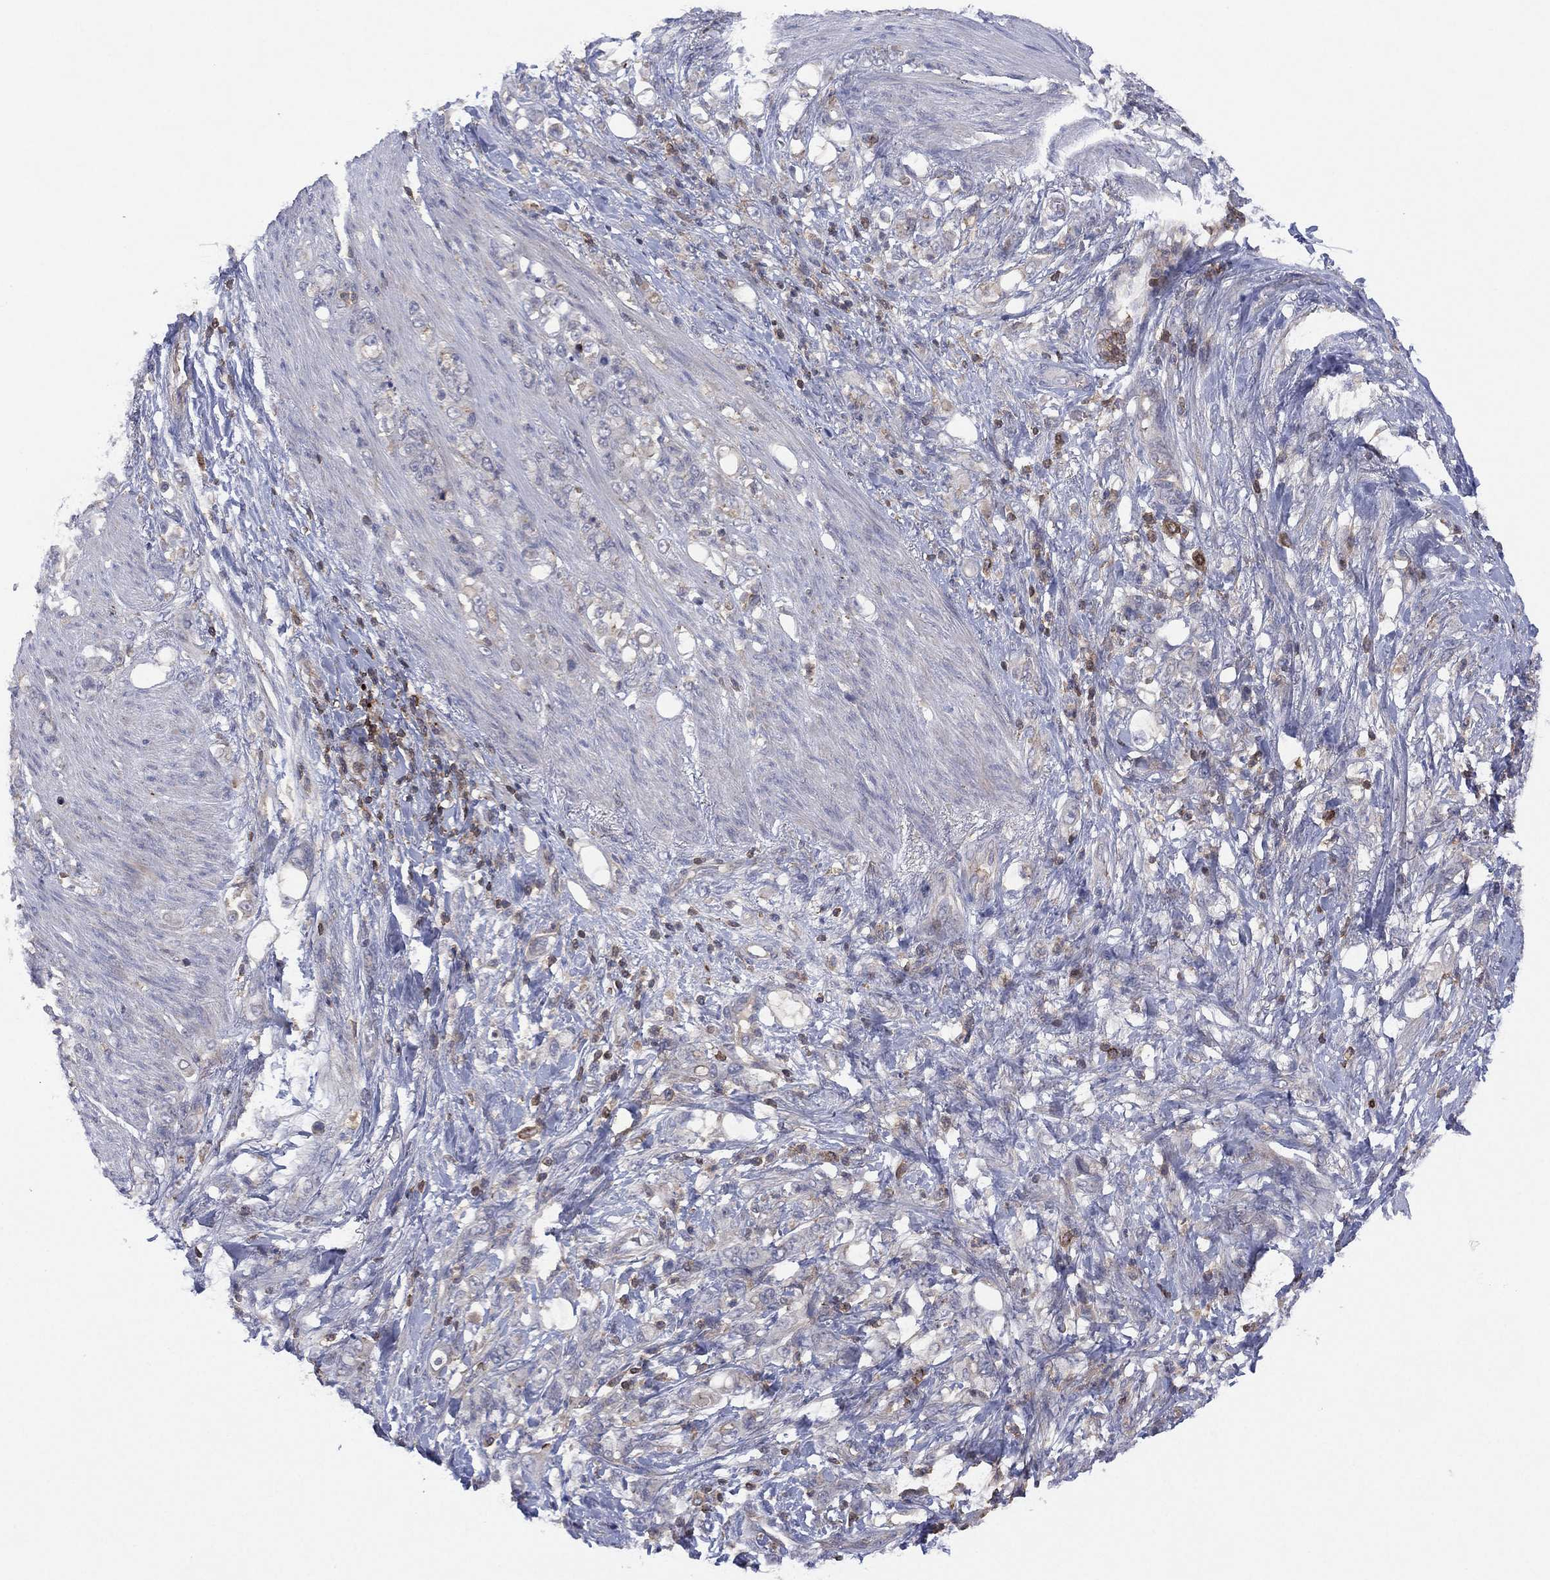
{"staining": {"intensity": "negative", "quantity": "none", "location": "none"}, "tissue": "stomach cancer", "cell_type": "Tumor cells", "image_type": "cancer", "snomed": [{"axis": "morphology", "description": "Adenocarcinoma, NOS"}, {"axis": "topography", "description": "Stomach"}], "caption": "There is no significant positivity in tumor cells of stomach adenocarcinoma.", "gene": "DOCK8", "patient": {"sex": "female", "age": 79}}